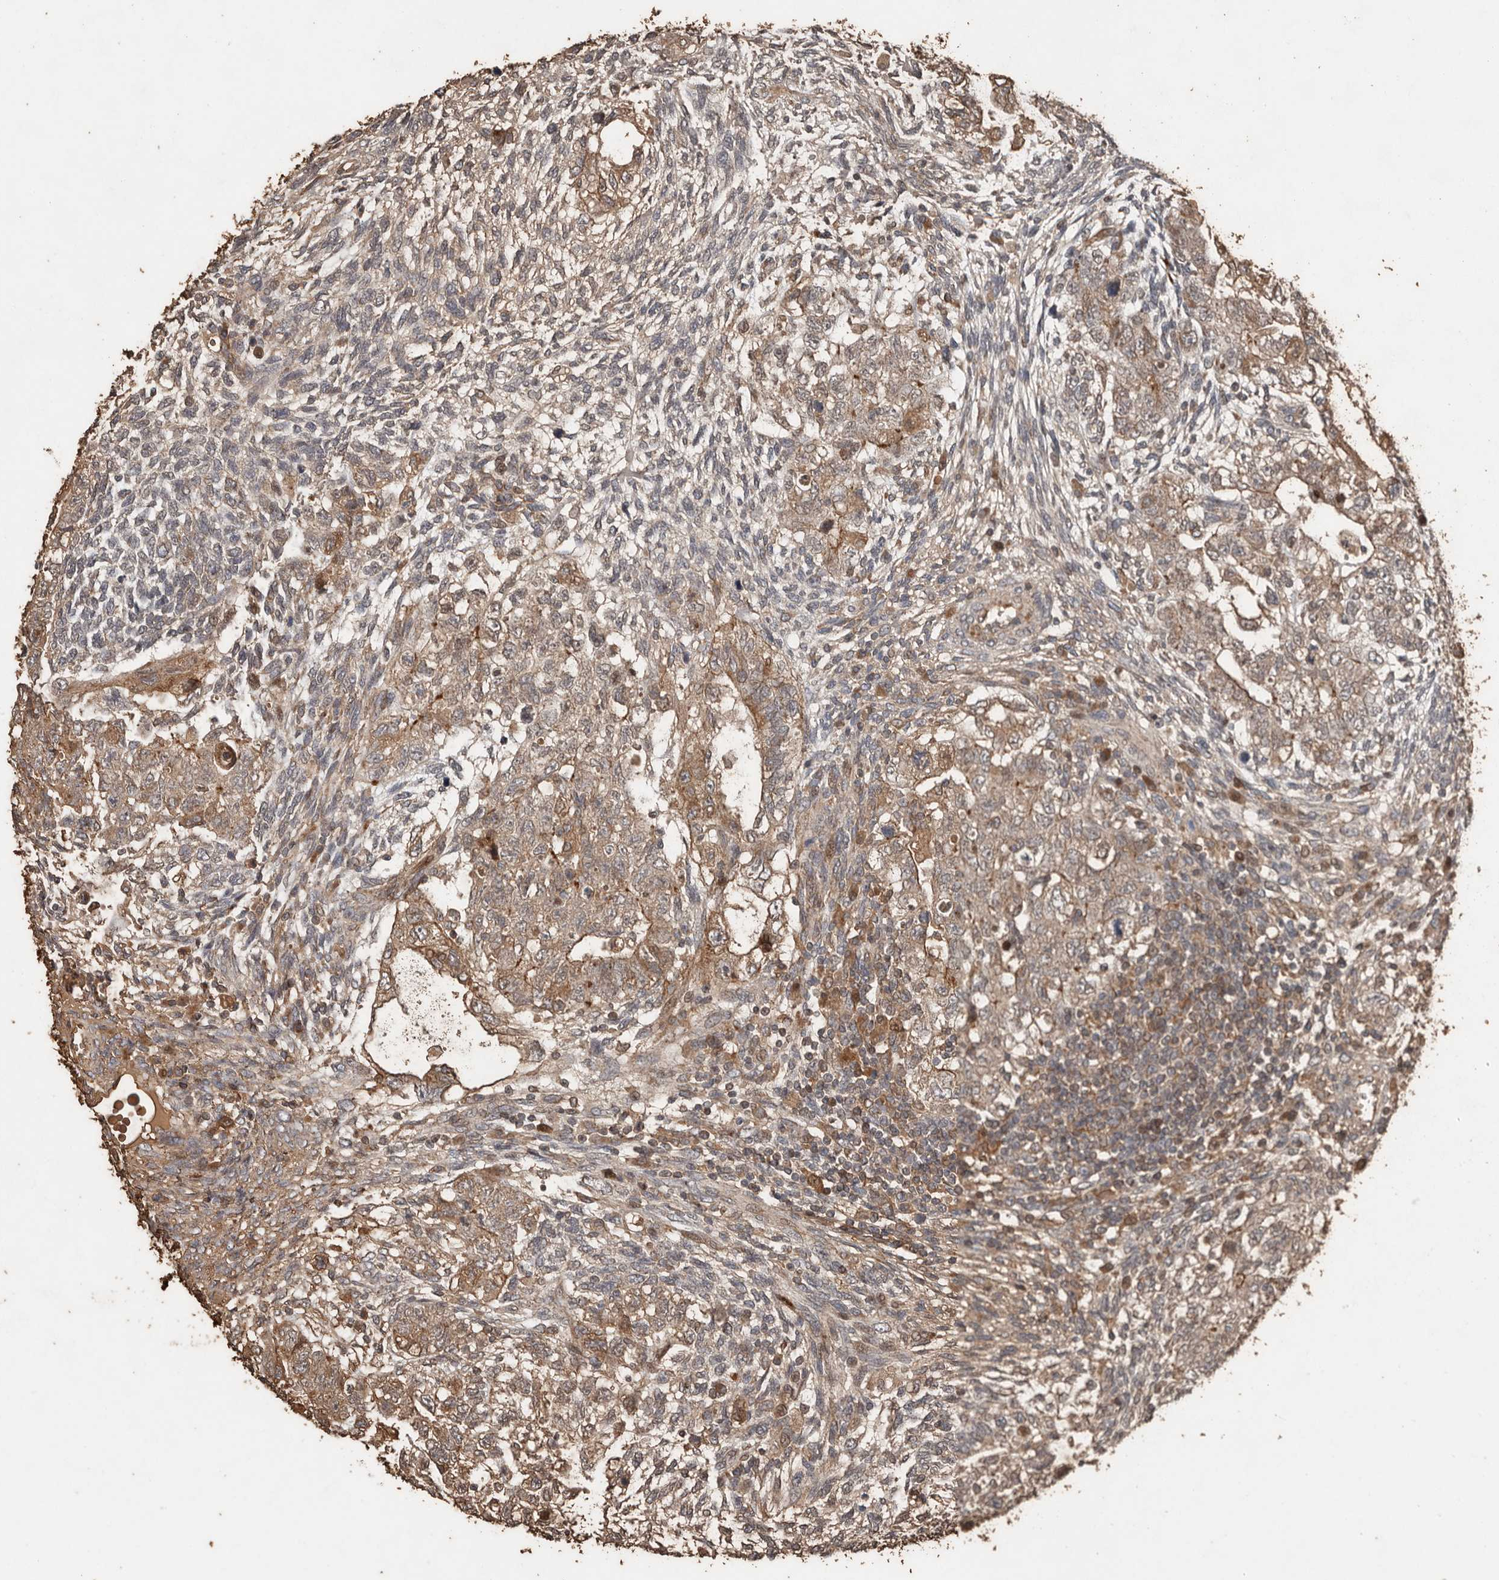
{"staining": {"intensity": "moderate", "quantity": ">75%", "location": "cytoplasmic/membranous"}, "tissue": "testis cancer", "cell_type": "Tumor cells", "image_type": "cancer", "snomed": [{"axis": "morphology", "description": "Carcinoma, Embryonal, NOS"}, {"axis": "topography", "description": "Testis"}], "caption": "Immunohistochemical staining of human testis embryonal carcinoma reveals medium levels of moderate cytoplasmic/membranous expression in approximately >75% of tumor cells. (DAB (3,3'-diaminobenzidine) IHC, brown staining for protein, blue staining for nuclei).", "gene": "RANBP17", "patient": {"sex": "male", "age": 37}}